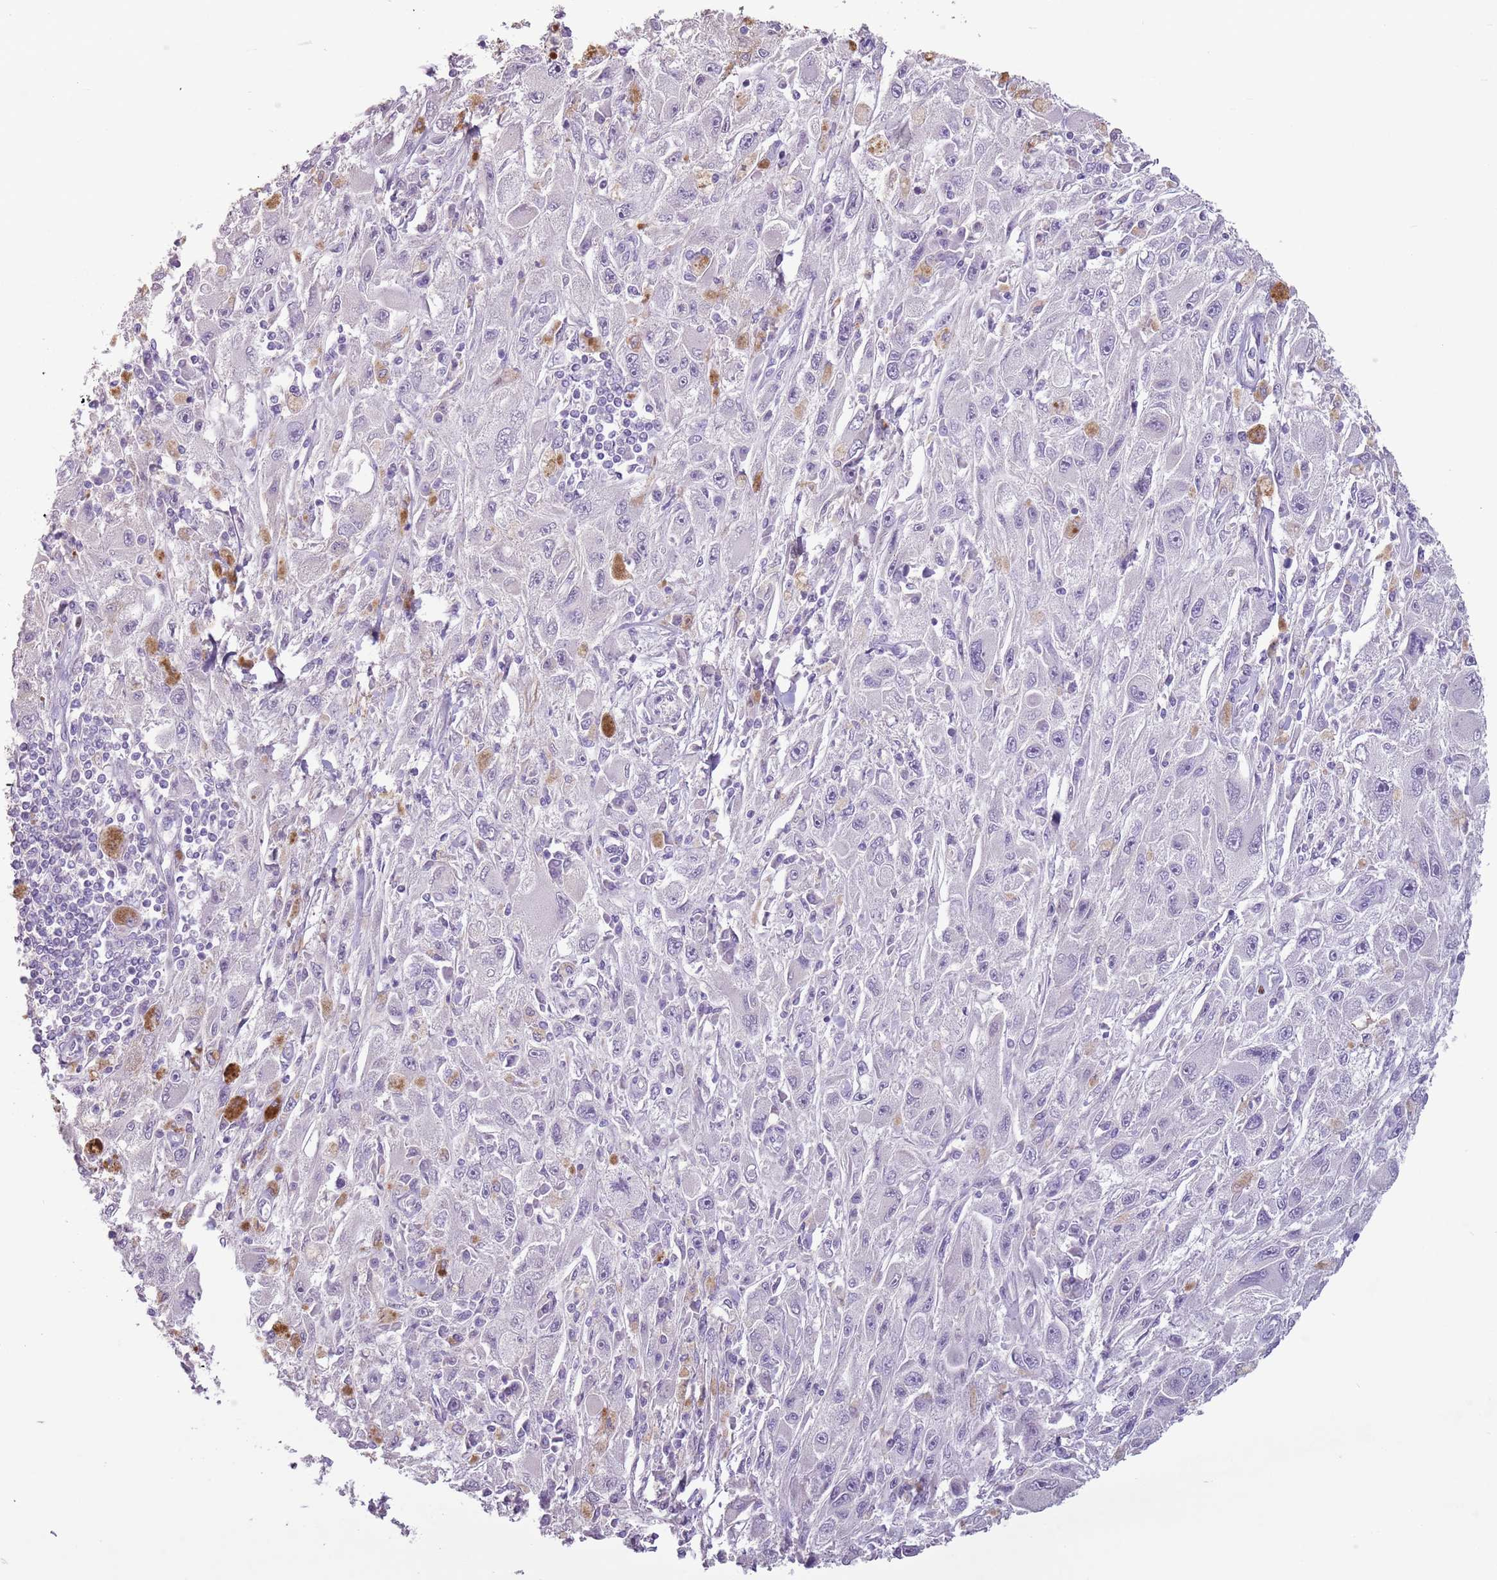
{"staining": {"intensity": "negative", "quantity": "none", "location": "none"}, "tissue": "melanoma", "cell_type": "Tumor cells", "image_type": "cancer", "snomed": [{"axis": "morphology", "description": "Malignant melanoma, Metastatic site"}, {"axis": "topography", "description": "Skin"}], "caption": "Tumor cells are negative for brown protein staining in malignant melanoma (metastatic site).", "gene": "CELF6", "patient": {"sex": "male", "age": 53}}